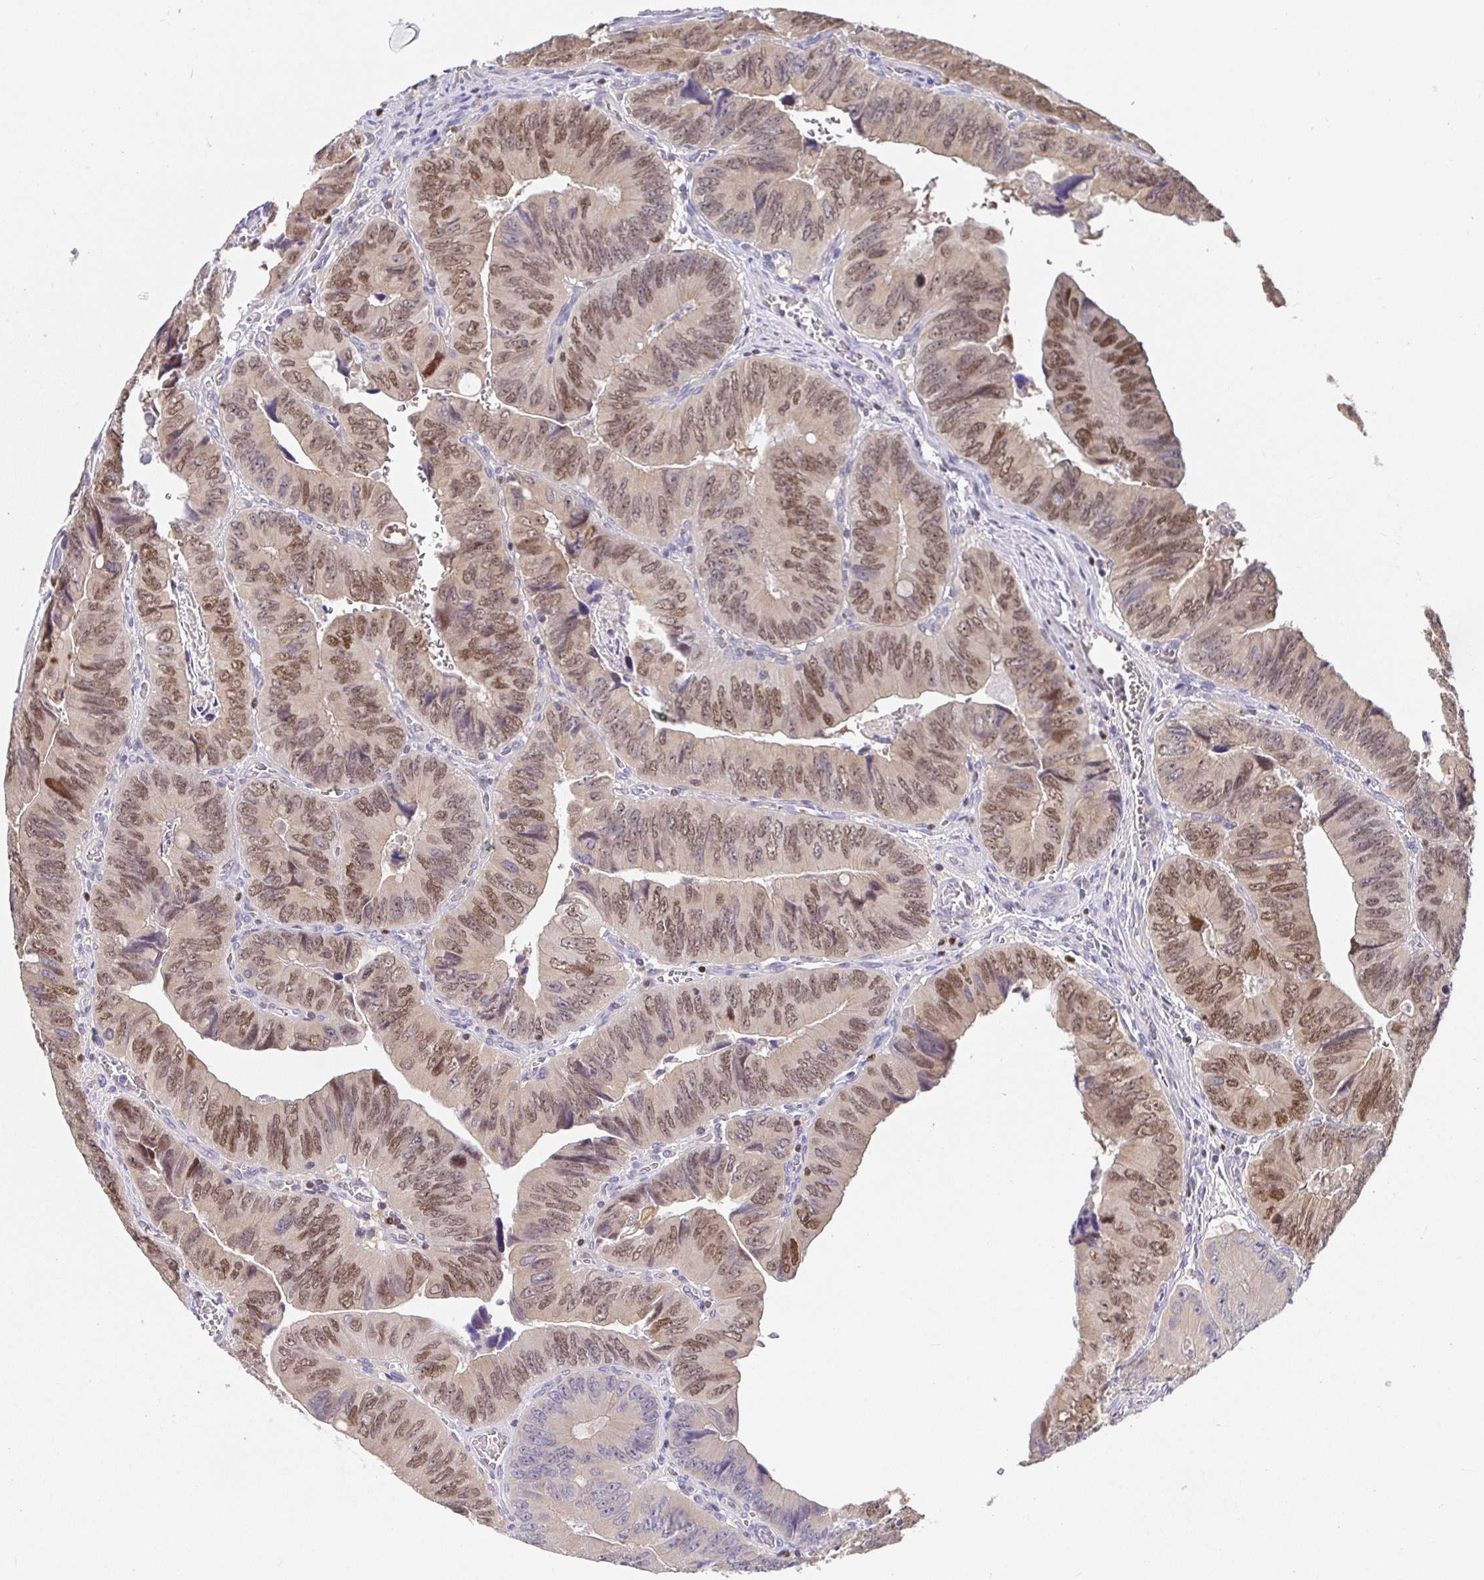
{"staining": {"intensity": "moderate", "quantity": "25%-75%", "location": "nuclear"}, "tissue": "colorectal cancer", "cell_type": "Tumor cells", "image_type": "cancer", "snomed": [{"axis": "morphology", "description": "Adenocarcinoma, NOS"}, {"axis": "topography", "description": "Colon"}], "caption": "Immunohistochemistry (DAB (3,3'-diaminobenzidine)) staining of human colorectal adenocarcinoma reveals moderate nuclear protein positivity in about 25%-75% of tumor cells.", "gene": "SATB1", "patient": {"sex": "female", "age": 84}}